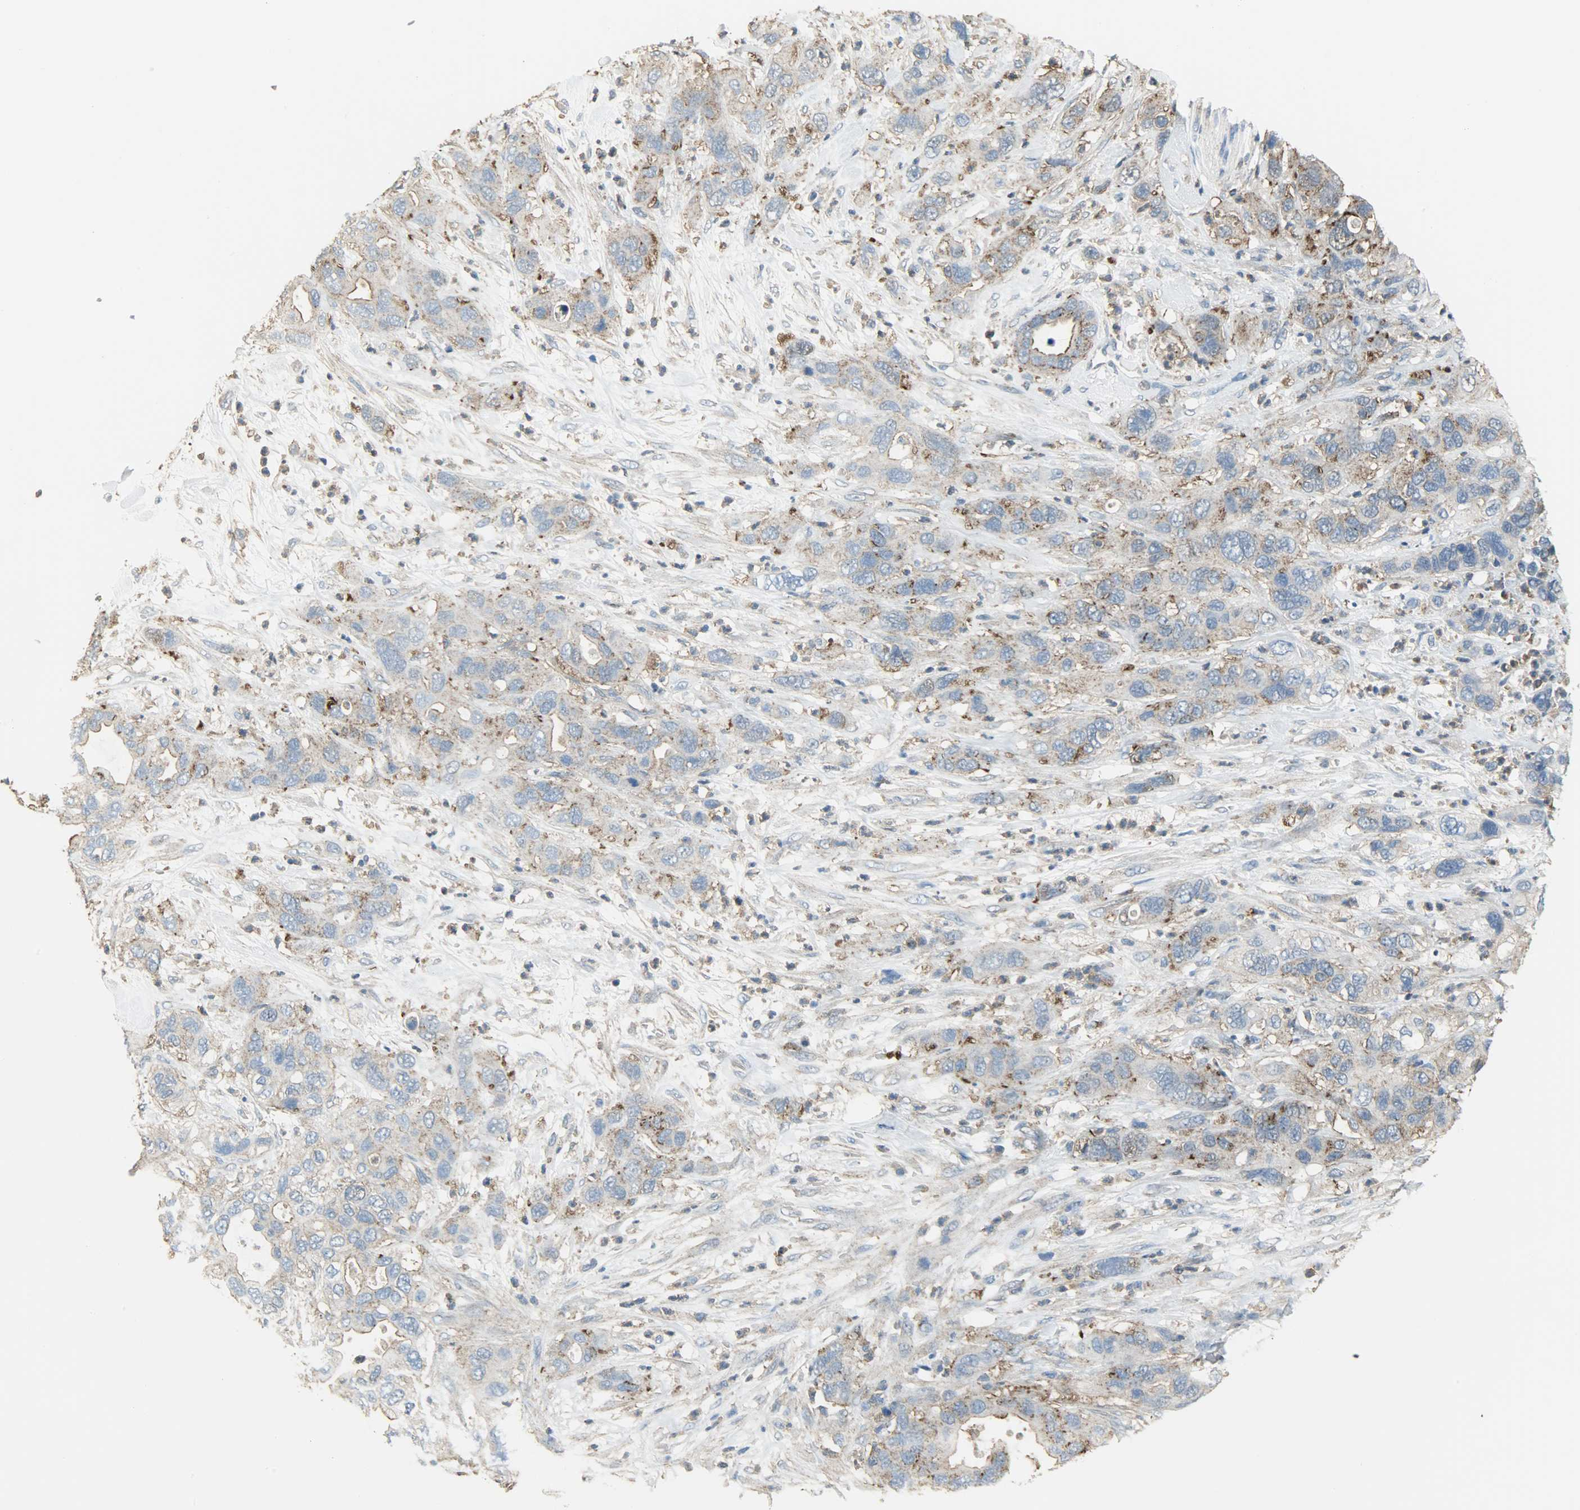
{"staining": {"intensity": "moderate", "quantity": ">75%", "location": "cytoplasmic/membranous"}, "tissue": "pancreatic cancer", "cell_type": "Tumor cells", "image_type": "cancer", "snomed": [{"axis": "morphology", "description": "Adenocarcinoma, NOS"}, {"axis": "topography", "description": "Pancreas"}], "caption": "IHC histopathology image of human adenocarcinoma (pancreatic) stained for a protein (brown), which shows medium levels of moderate cytoplasmic/membranous positivity in about >75% of tumor cells.", "gene": "DNAJA4", "patient": {"sex": "female", "age": 71}}